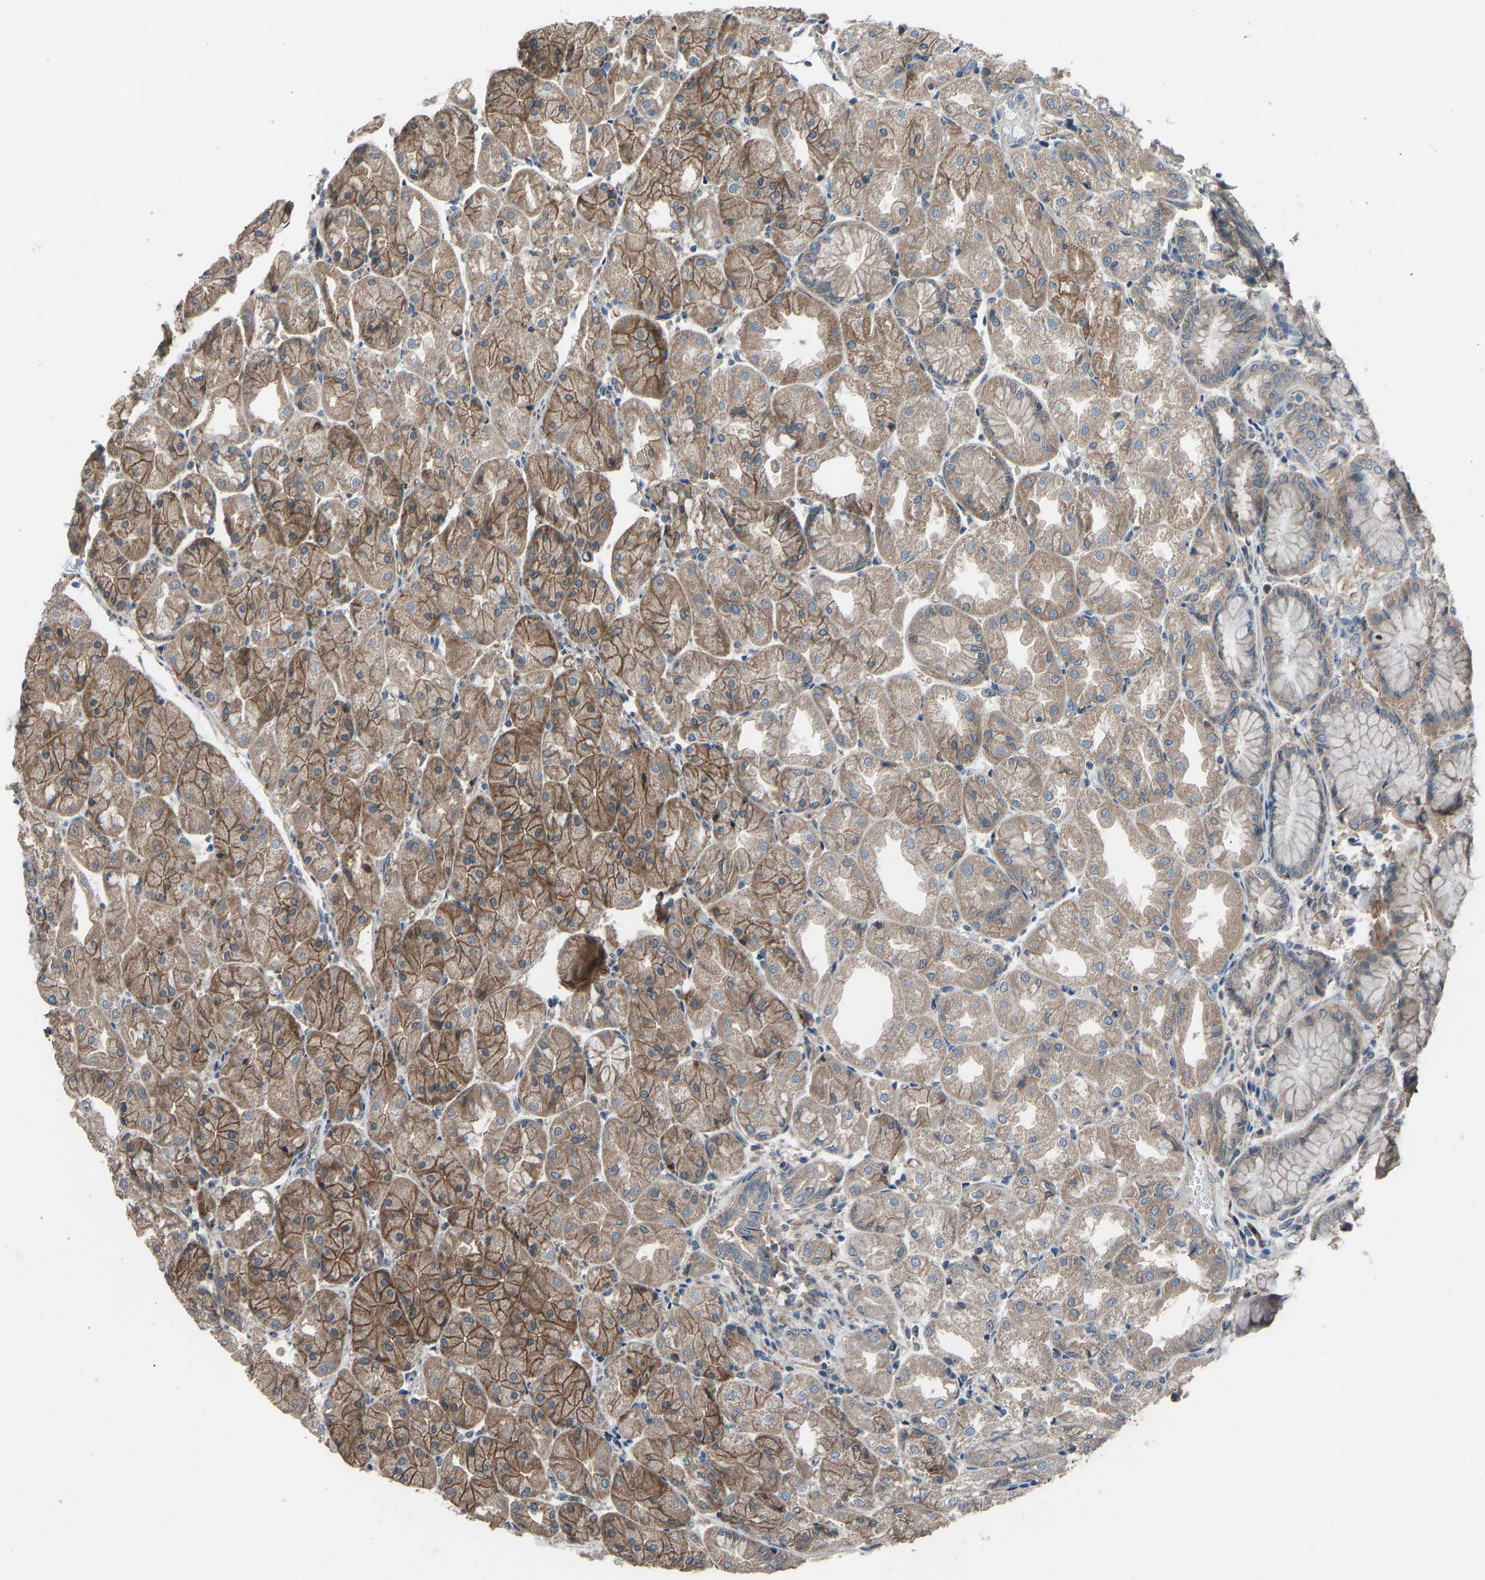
{"staining": {"intensity": "moderate", "quantity": ">75%", "location": "cytoplasmic/membranous"}, "tissue": "stomach", "cell_type": "Glandular cells", "image_type": "normal", "snomed": [{"axis": "morphology", "description": "Normal tissue, NOS"}, {"axis": "topography", "description": "Stomach, upper"}], "caption": "Glandular cells display moderate cytoplasmic/membranous expression in about >75% of cells in unremarkable stomach.", "gene": "SLC43A1", "patient": {"sex": "male", "age": 72}}